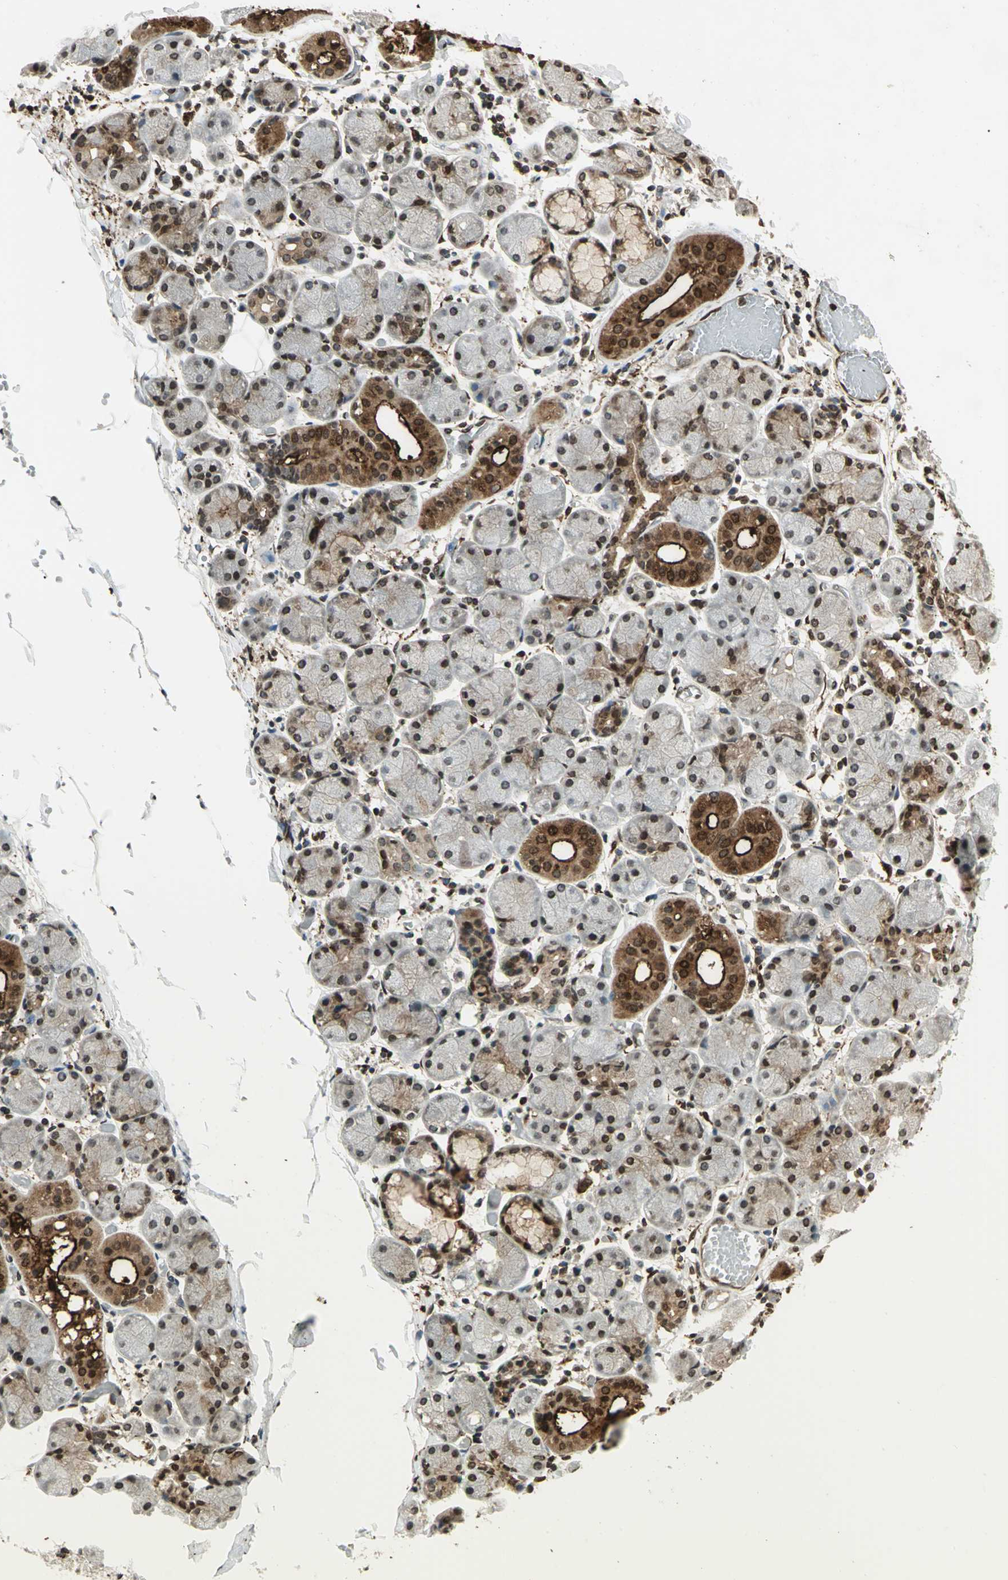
{"staining": {"intensity": "strong", "quantity": "25%-75%", "location": "cytoplasmic/membranous"}, "tissue": "salivary gland", "cell_type": "Glandular cells", "image_type": "normal", "snomed": [{"axis": "morphology", "description": "Normal tissue, NOS"}, {"axis": "topography", "description": "Salivary gland"}], "caption": "IHC (DAB (3,3'-diaminobenzidine)) staining of normal human salivary gland shows strong cytoplasmic/membranous protein expression in about 25%-75% of glandular cells. The protein of interest is shown in brown color, while the nuclei are stained blue.", "gene": "LGALS3", "patient": {"sex": "female", "age": 24}}